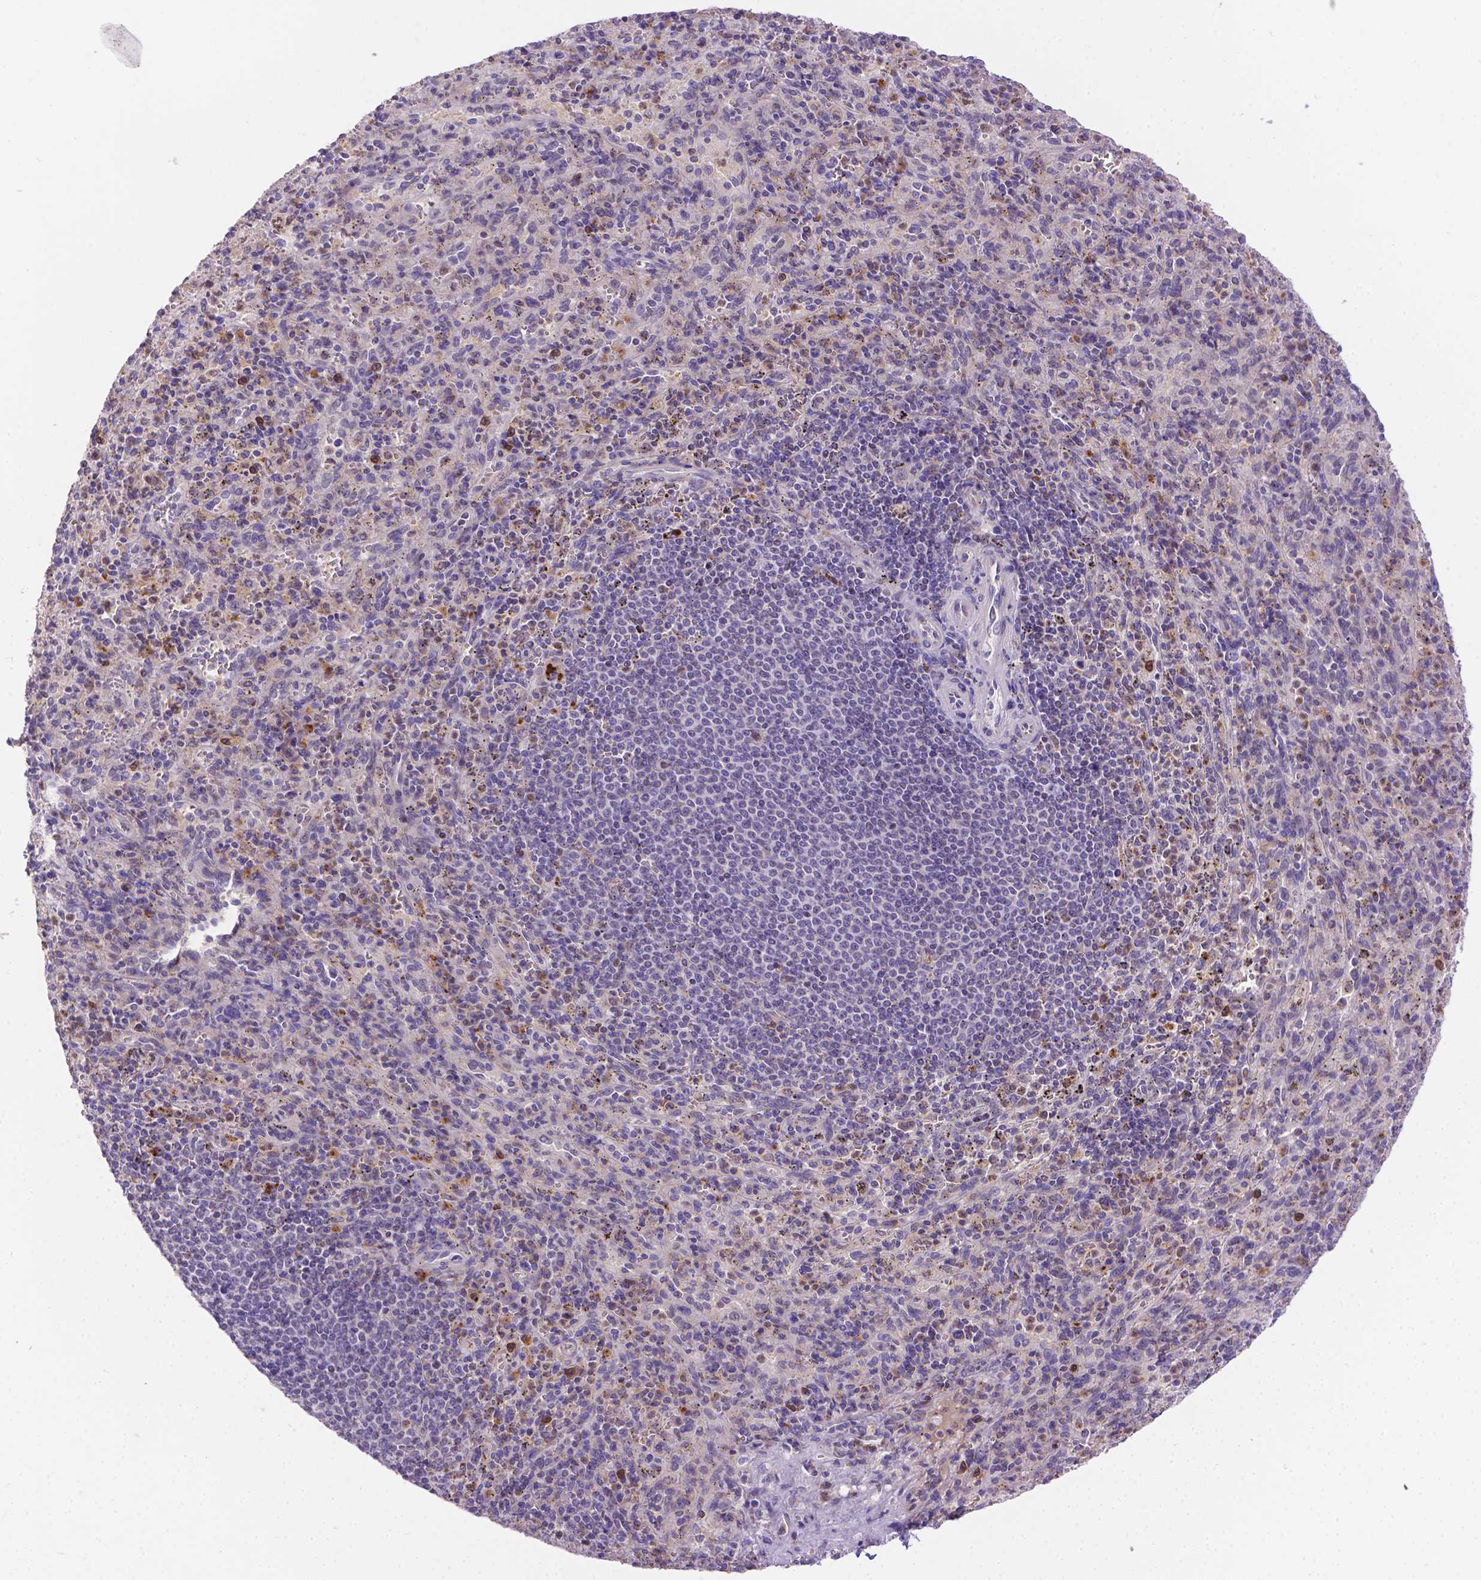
{"staining": {"intensity": "moderate", "quantity": "<25%", "location": "cytoplasmic/membranous"}, "tissue": "spleen", "cell_type": "Cells in red pulp", "image_type": "normal", "snomed": [{"axis": "morphology", "description": "Normal tissue, NOS"}, {"axis": "topography", "description": "Spleen"}], "caption": "Spleen stained with DAB immunohistochemistry (IHC) displays low levels of moderate cytoplasmic/membranous positivity in about <25% of cells in red pulp.", "gene": "TM4SF18", "patient": {"sex": "male", "age": 57}}